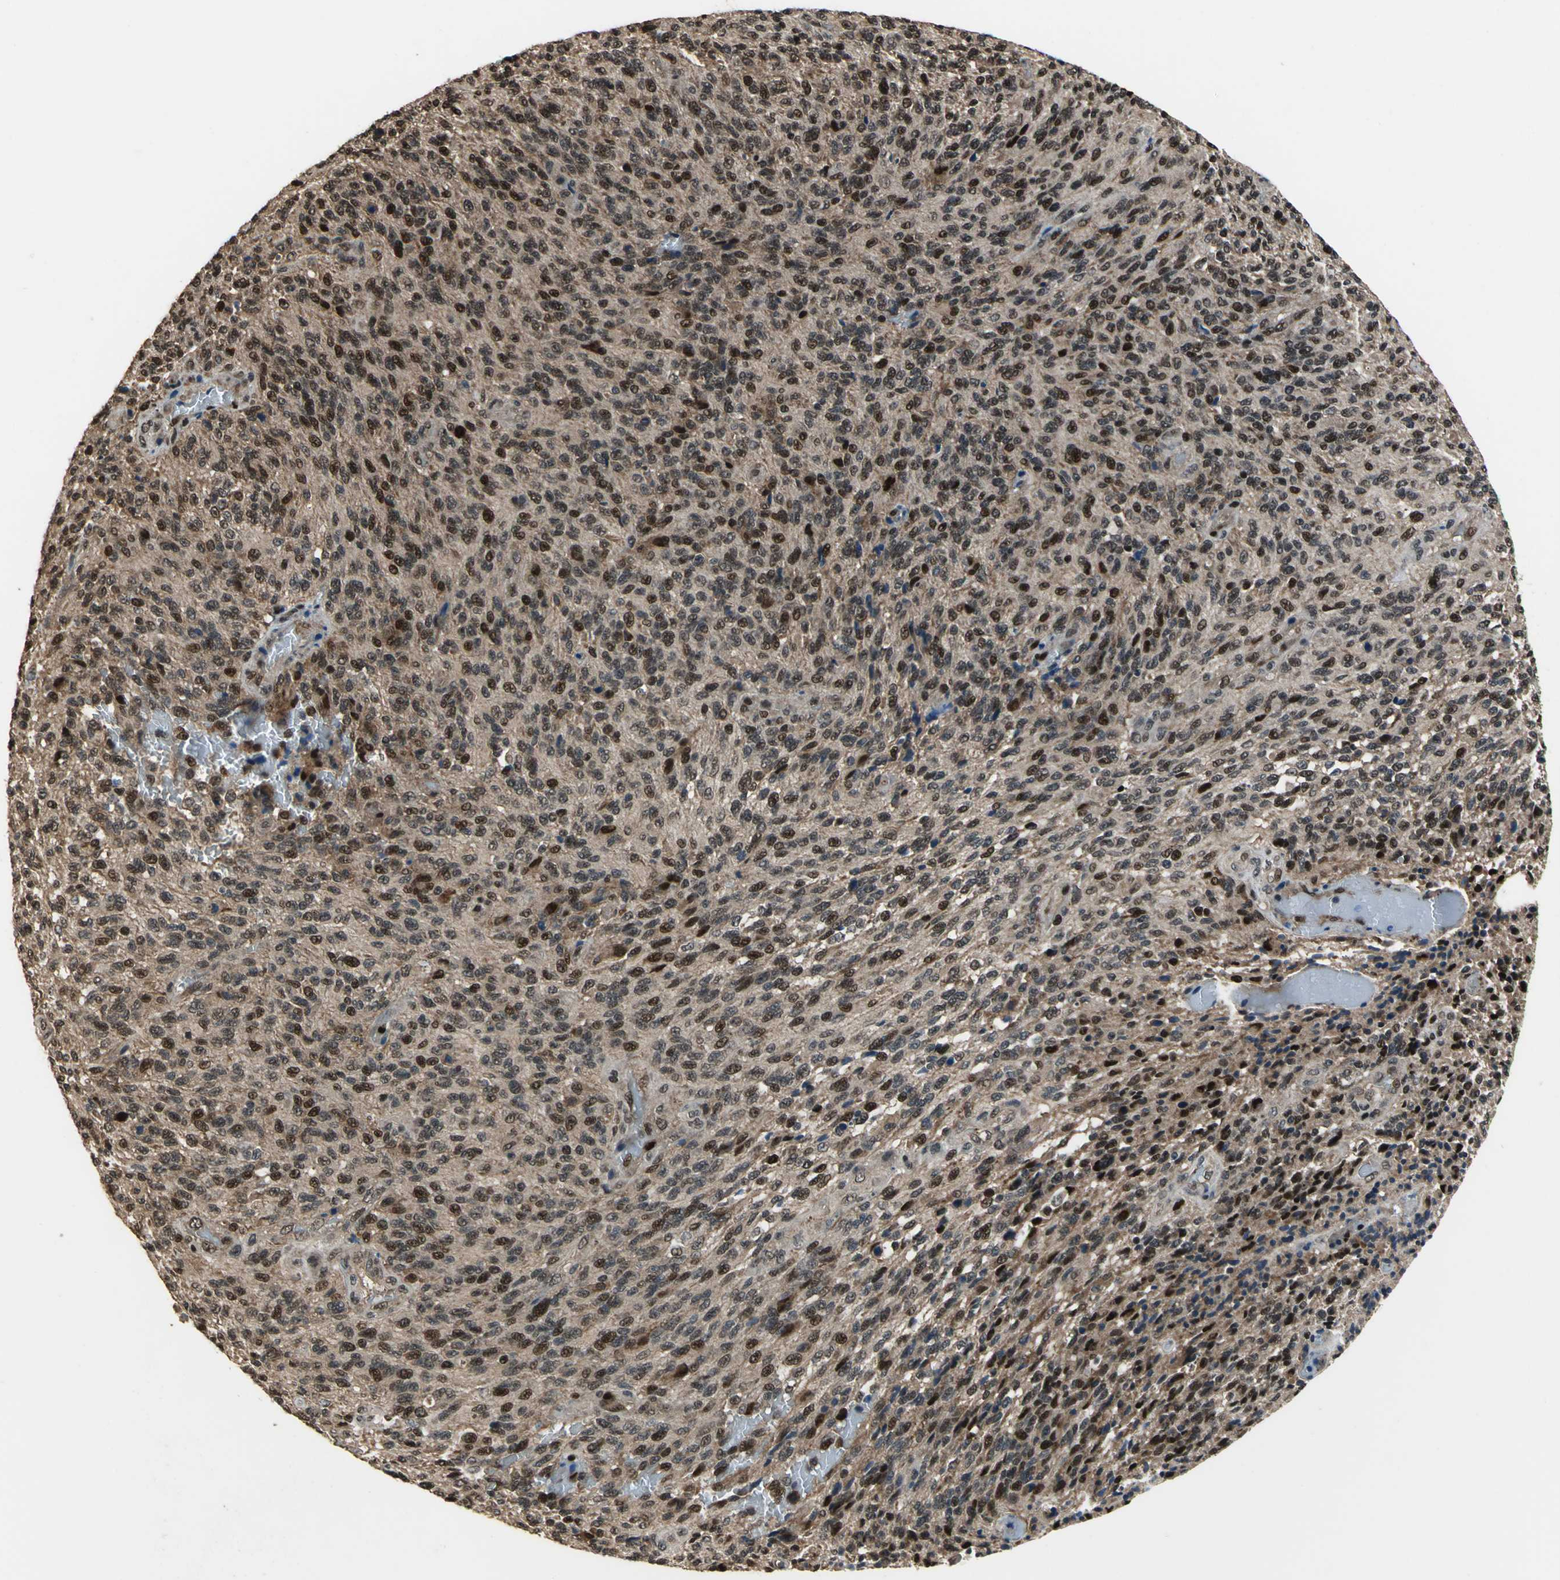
{"staining": {"intensity": "moderate", "quantity": ">75%", "location": "nuclear"}, "tissue": "glioma", "cell_type": "Tumor cells", "image_type": "cancer", "snomed": [{"axis": "morphology", "description": "Normal tissue, NOS"}, {"axis": "morphology", "description": "Glioma, malignant, High grade"}, {"axis": "topography", "description": "Cerebral cortex"}], "caption": "Glioma stained for a protein (brown) demonstrates moderate nuclear positive expression in approximately >75% of tumor cells.", "gene": "MIS18BP1", "patient": {"sex": "male", "age": 56}}